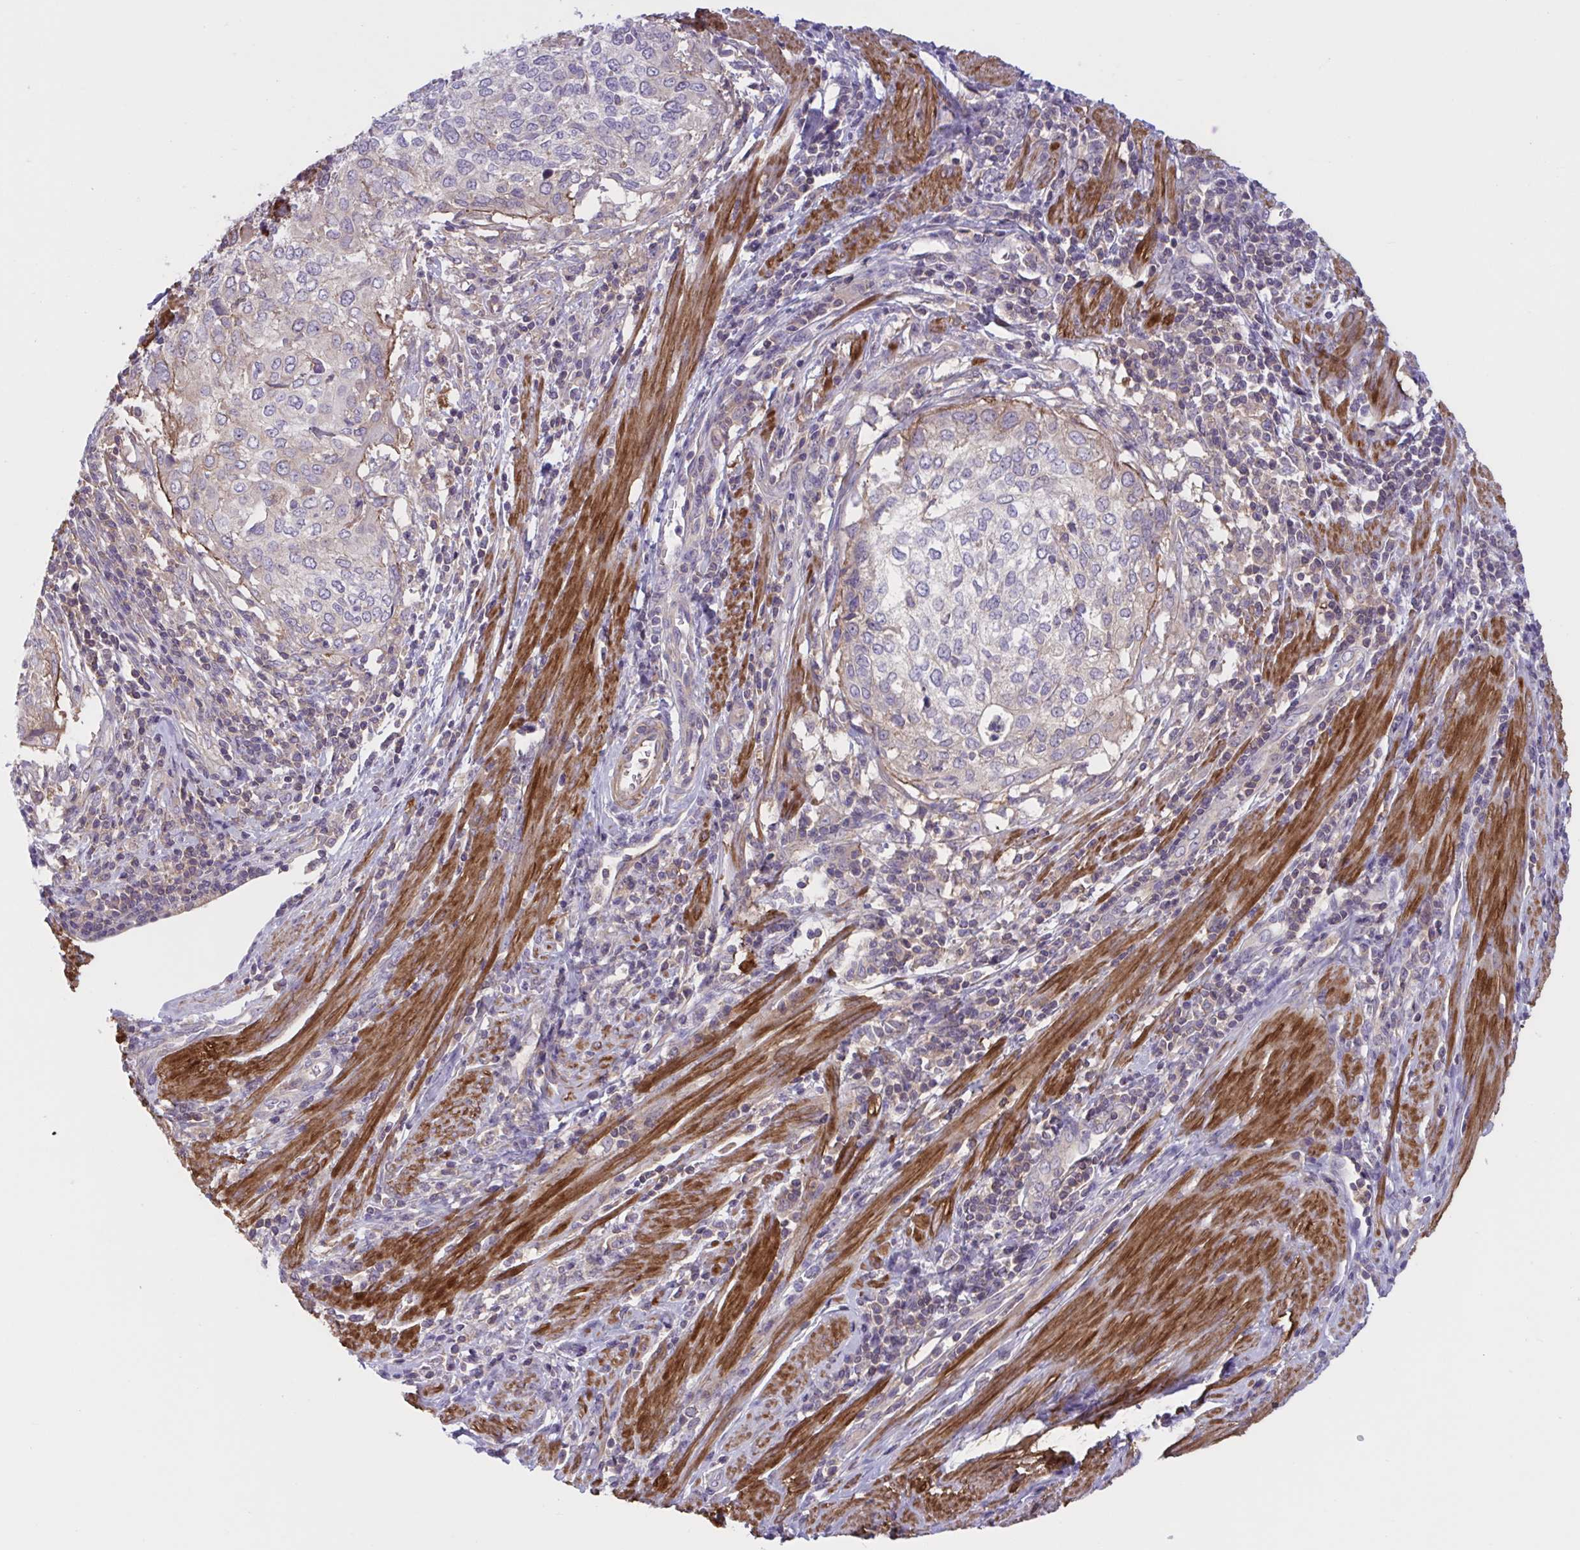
{"staining": {"intensity": "weak", "quantity": "<25%", "location": "cytoplasmic/membranous"}, "tissue": "cervical cancer", "cell_type": "Tumor cells", "image_type": "cancer", "snomed": [{"axis": "morphology", "description": "Squamous cell carcinoma, NOS"}, {"axis": "topography", "description": "Cervix"}], "caption": "There is no significant positivity in tumor cells of squamous cell carcinoma (cervical).", "gene": "WNT9B", "patient": {"sex": "female", "age": 38}}